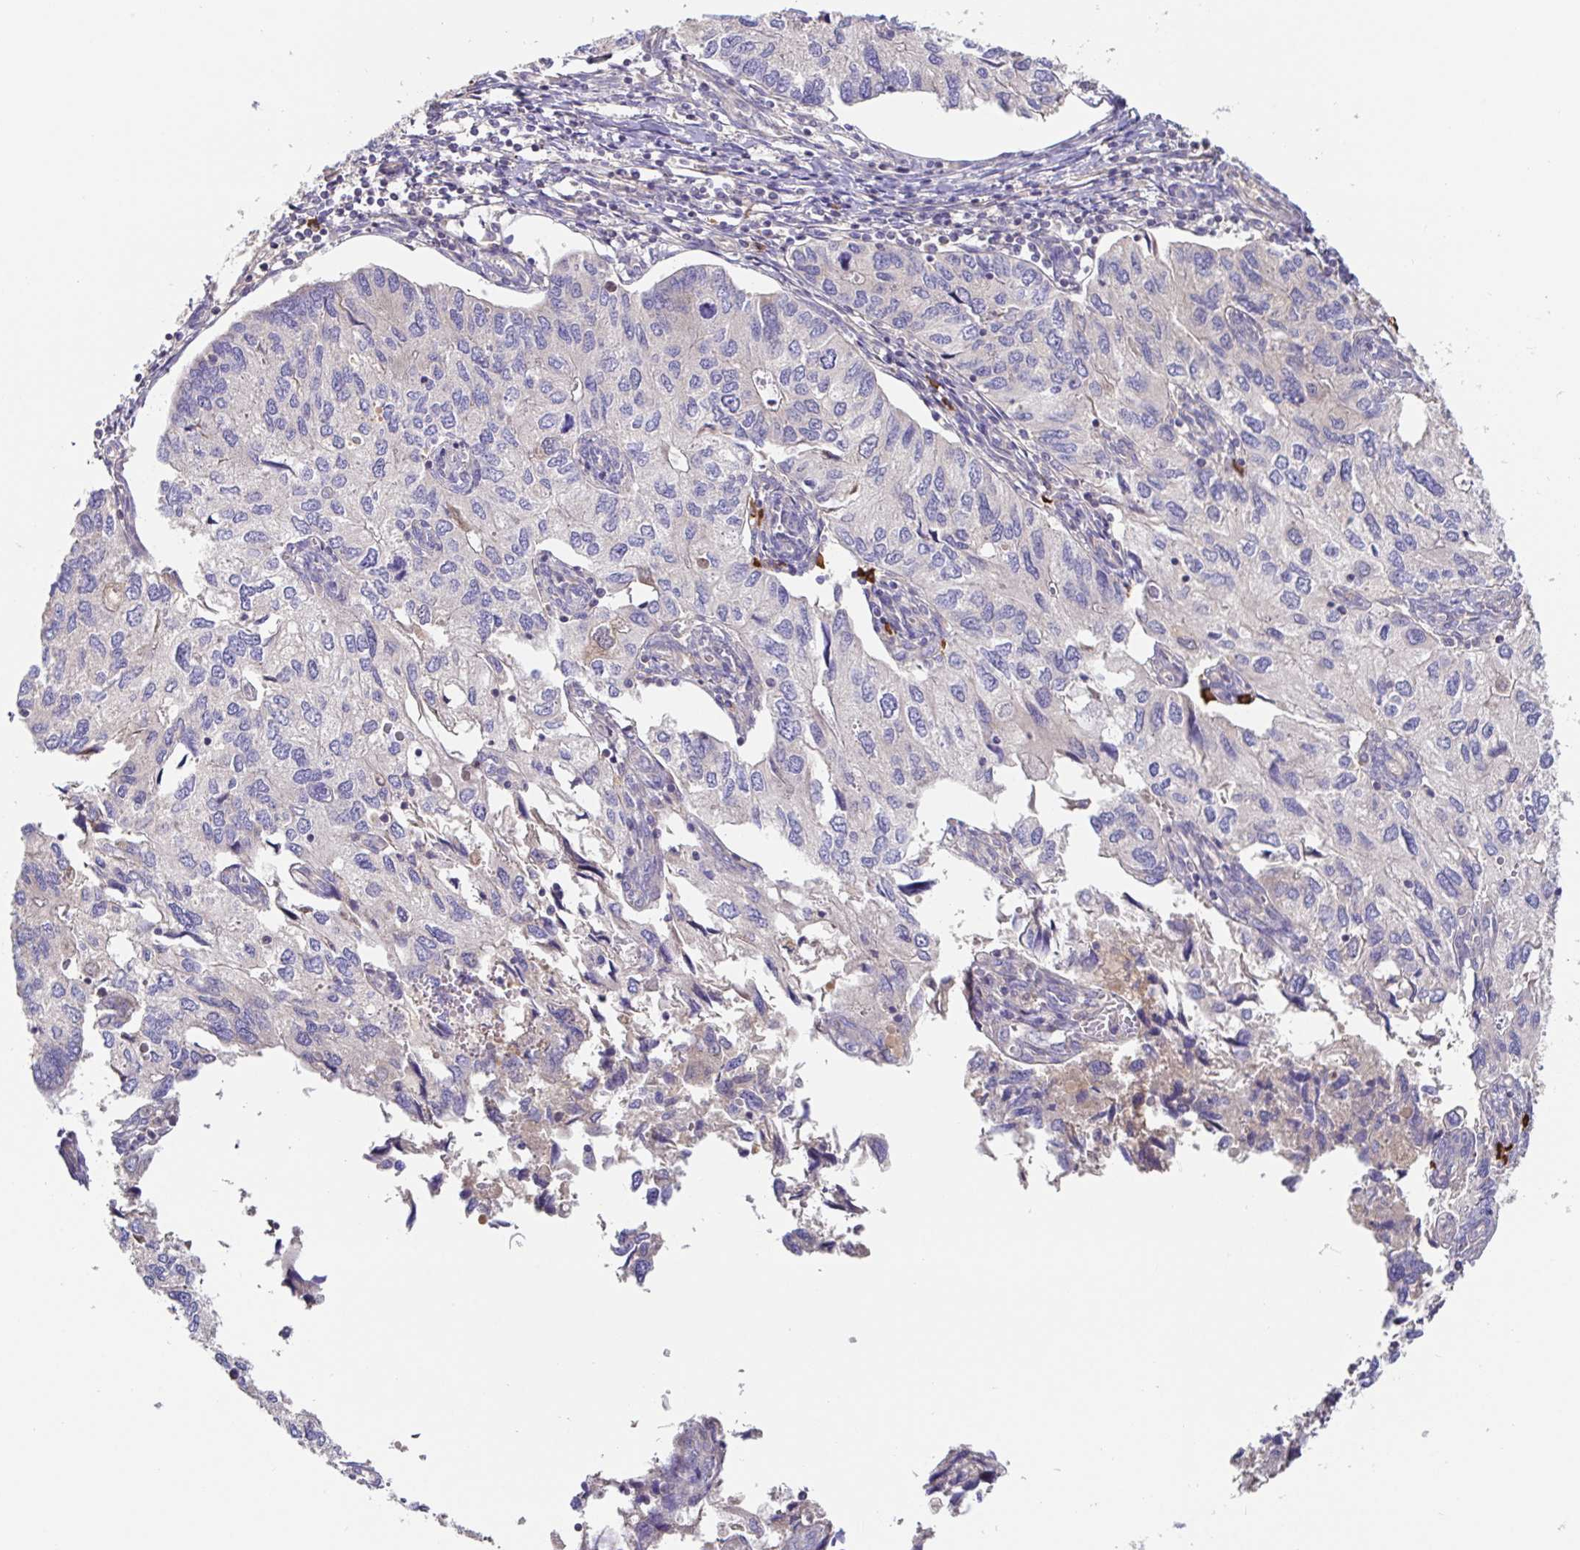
{"staining": {"intensity": "negative", "quantity": "none", "location": "none"}, "tissue": "endometrial cancer", "cell_type": "Tumor cells", "image_type": "cancer", "snomed": [{"axis": "morphology", "description": "Carcinoma, NOS"}, {"axis": "topography", "description": "Uterus"}], "caption": "Immunohistochemical staining of endometrial cancer (carcinoma) reveals no significant positivity in tumor cells.", "gene": "HAGH", "patient": {"sex": "female", "age": 76}}